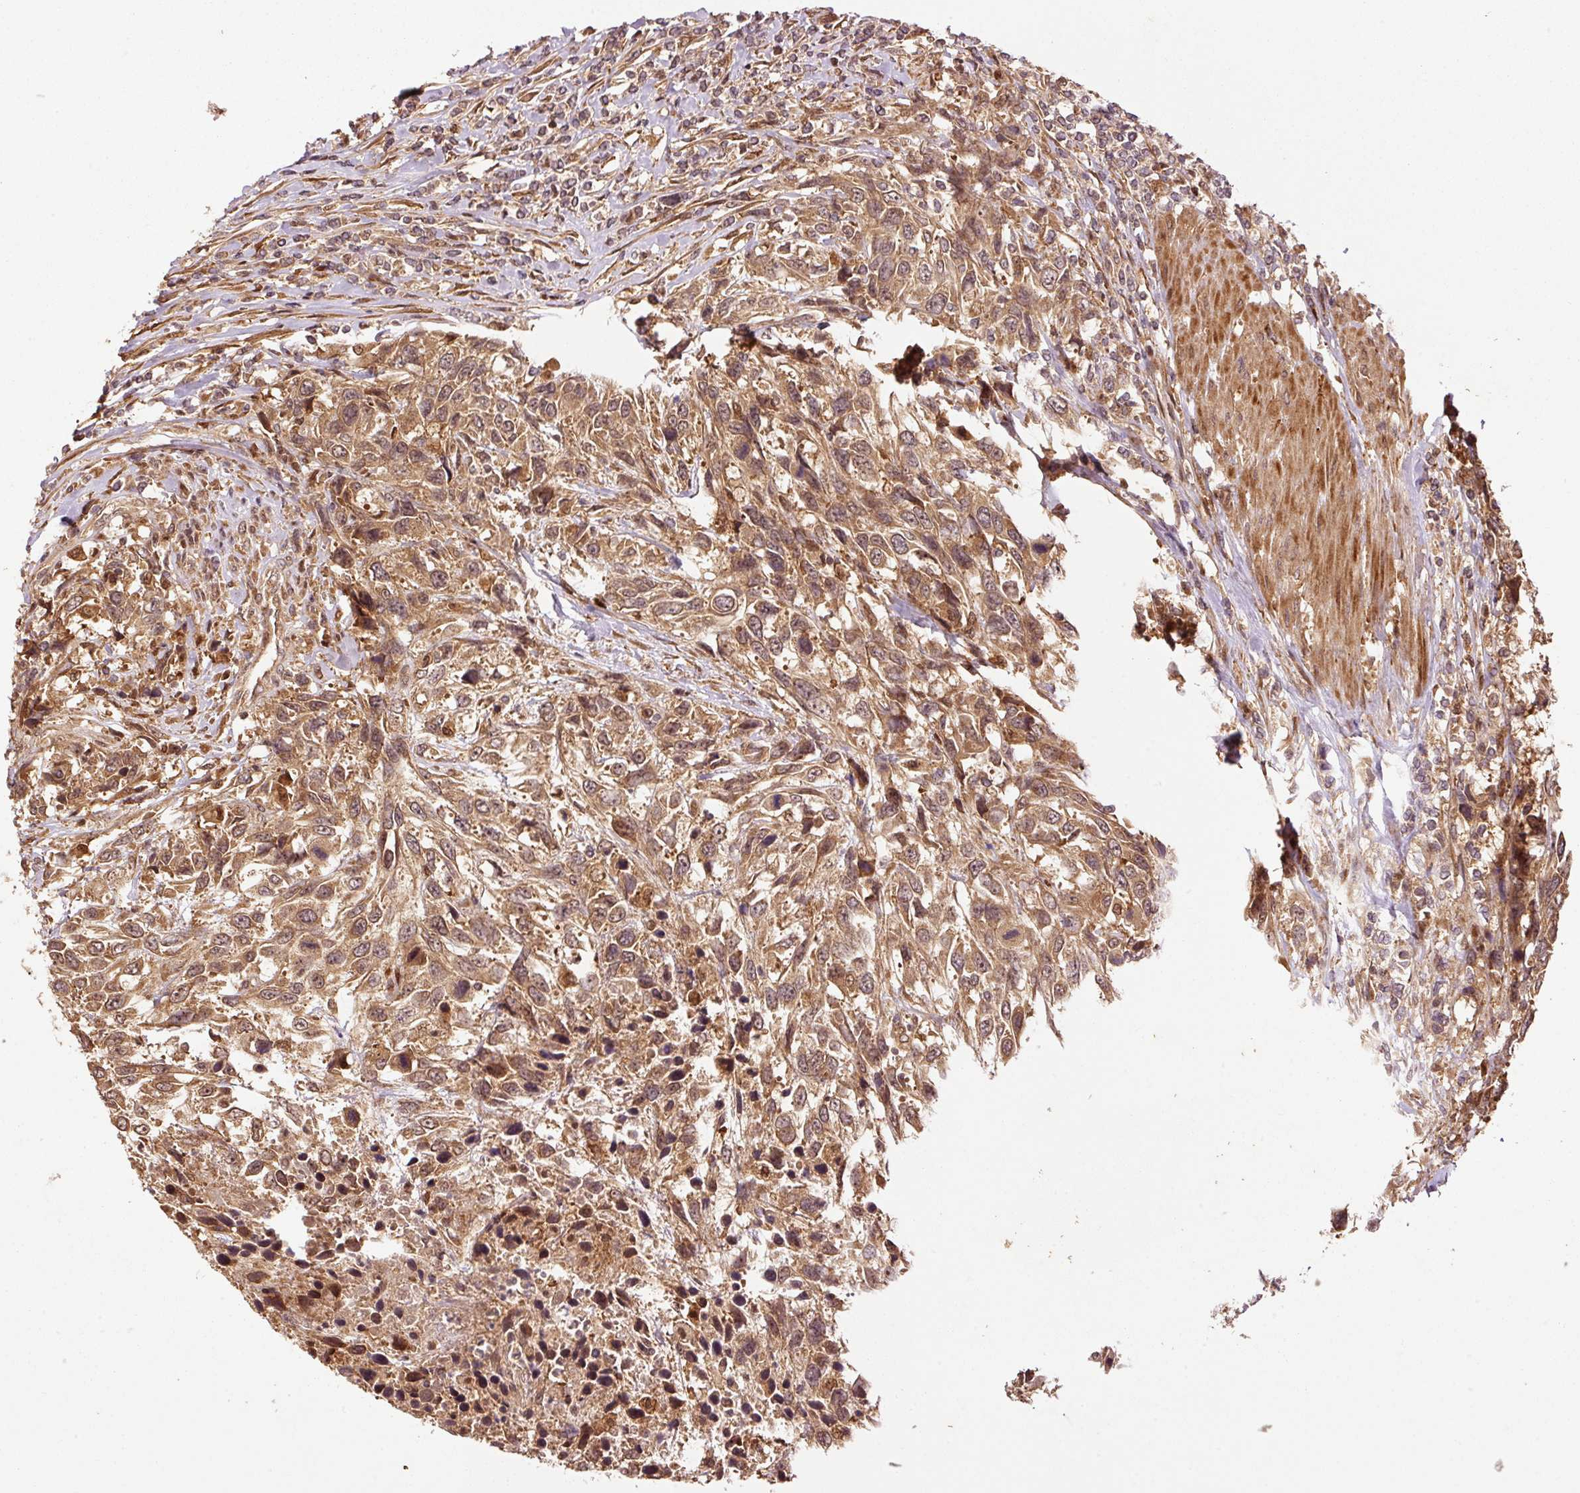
{"staining": {"intensity": "moderate", "quantity": ">75%", "location": "cytoplasmic/membranous,nuclear"}, "tissue": "urothelial cancer", "cell_type": "Tumor cells", "image_type": "cancer", "snomed": [{"axis": "morphology", "description": "Urothelial carcinoma, High grade"}, {"axis": "topography", "description": "Urinary bladder"}], "caption": "Immunohistochemistry histopathology image of urothelial cancer stained for a protein (brown), which displays medium levels of moderate cytoplasmic/membranous and nuclear expression in approximately >75% of tumor cells.", "gene": "OXER1", "patient": {"sex": "female", "age": 70}}